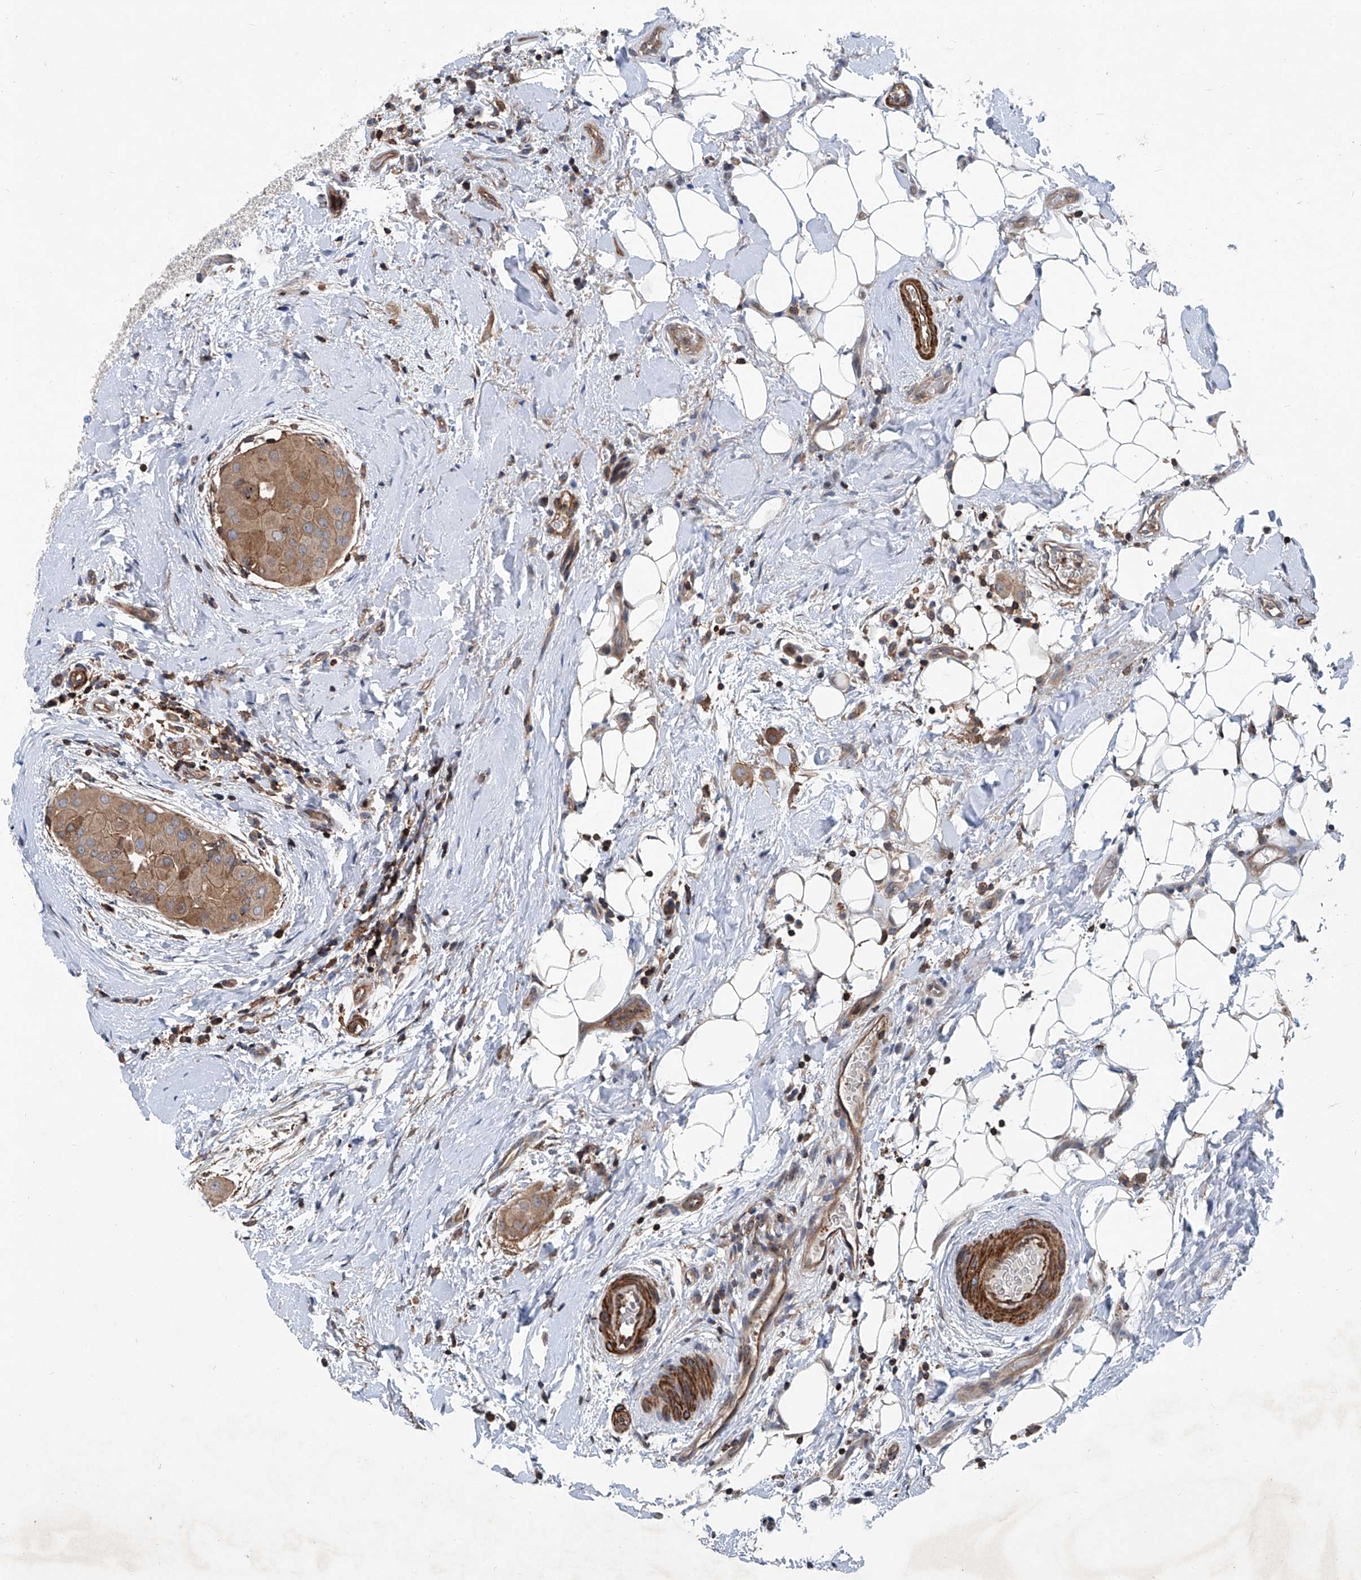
{"staining": {"intensity": "moderate", "quantity": ">75%", "location": "cytoplasmic/membranous"}, "tissue": "thyroid cancer", "cell_type": "Tumor cells", "image_type": "cancer", "snomed": [{"axis": "morphology", "description": "Papillary adenocarcinoma, NOS"}, {"axis": "topography", "description": "Thyroid gland"}], "caption": "High-power microscopy captured an immunohistochemistry (IHC) histopathology image of thyroid cancer, revealing moderate cytoplasmic/membranous staining in approximately >75% of tumor cells. (Stains: DAB (3,3'-diaminobenzidine) in brown, nuclei in blue, Microscopy: brightfield microscopy at high magnification).", "gene": "NT5C3A", "patient": {"sex": "male", "age": 33}}